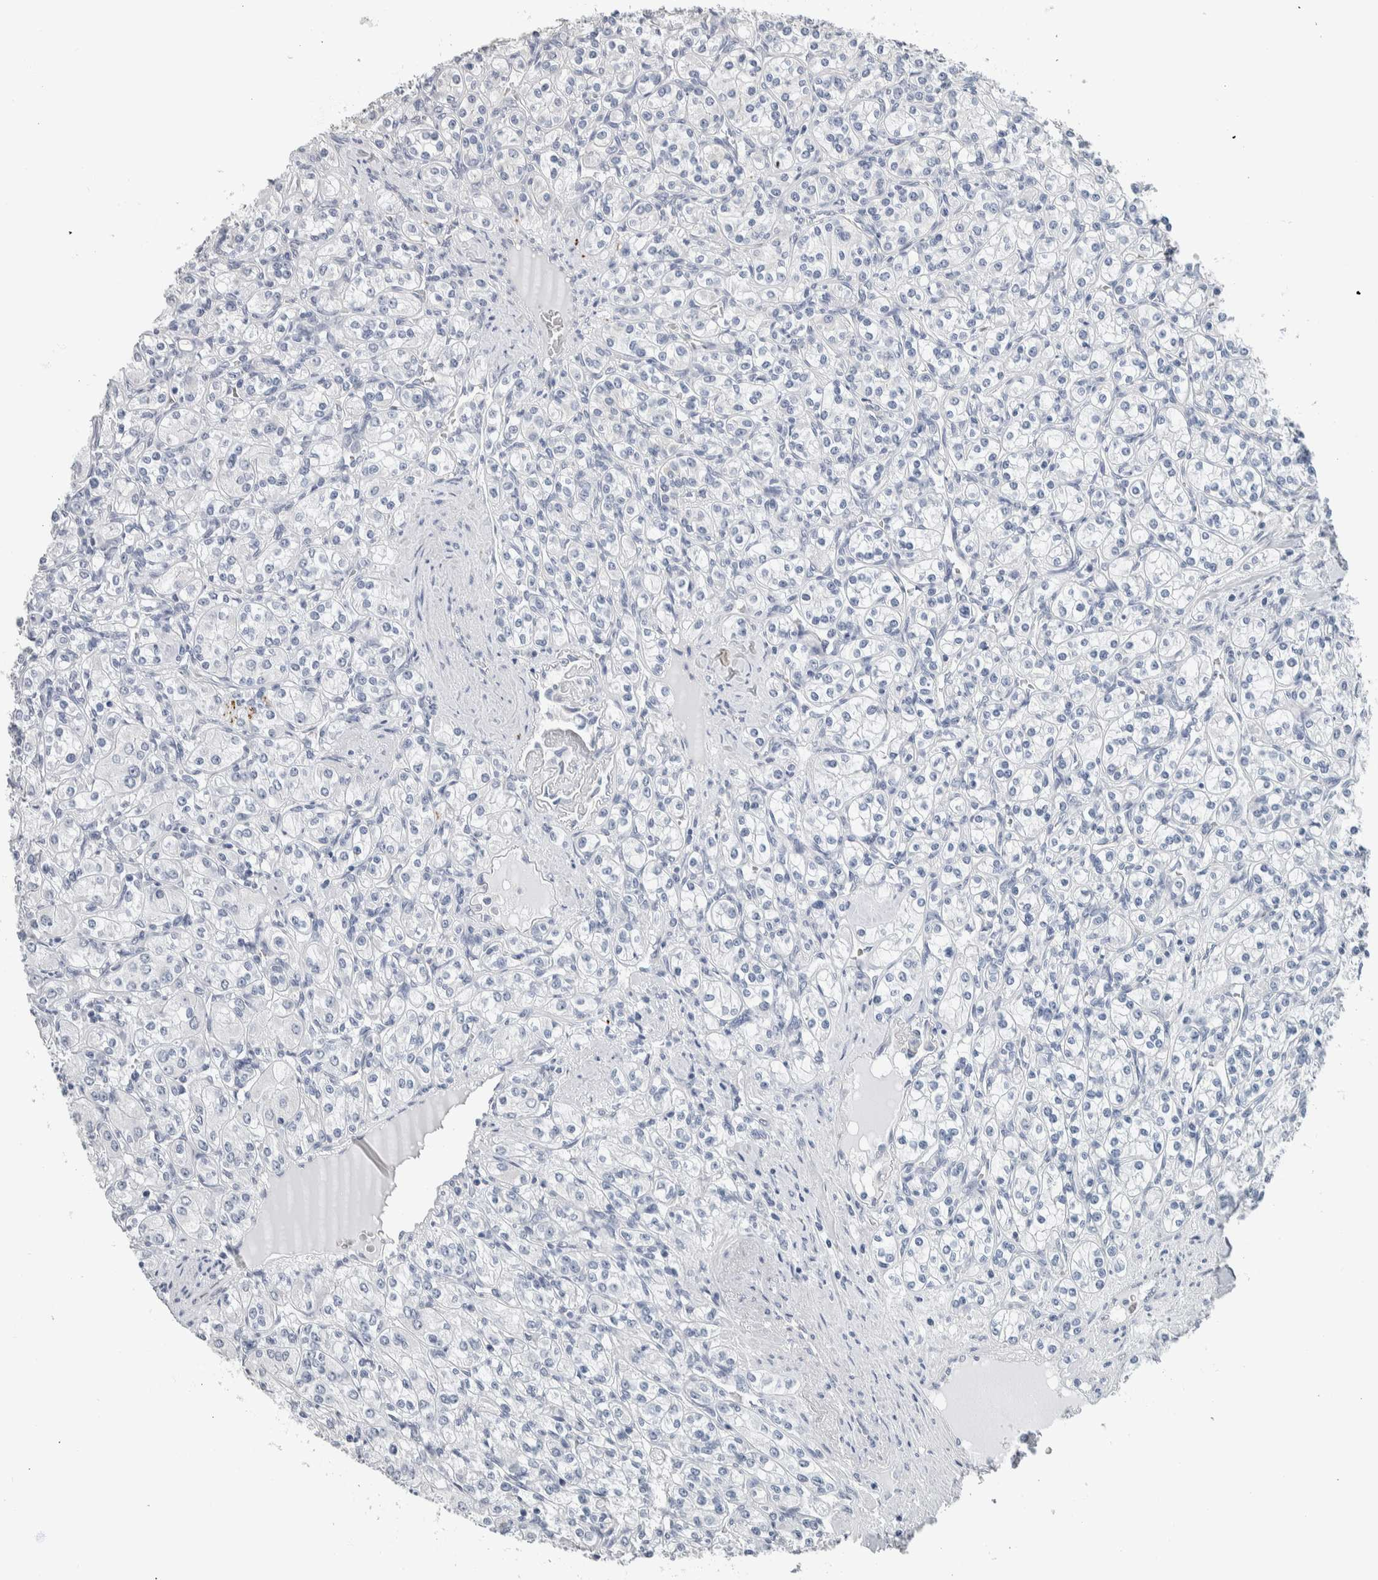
{"staining": {"intensity": "negative", "quantity": "none", "location": "none"}, "tissue": "renal cancer", "cell_type": "Tumor cells", "image_type": "cancer", "snomed": [{"axis": "morphology", "description": "Adenocarcinoma, NOS"}, {"axis": "topography", "description": "Kidney"}], "caption": "Tumor cells are negative for brown protein staining in renal adenocarcinoma.", "gene": "NEFM", "patient": {"sex": "male", "age": 77}}